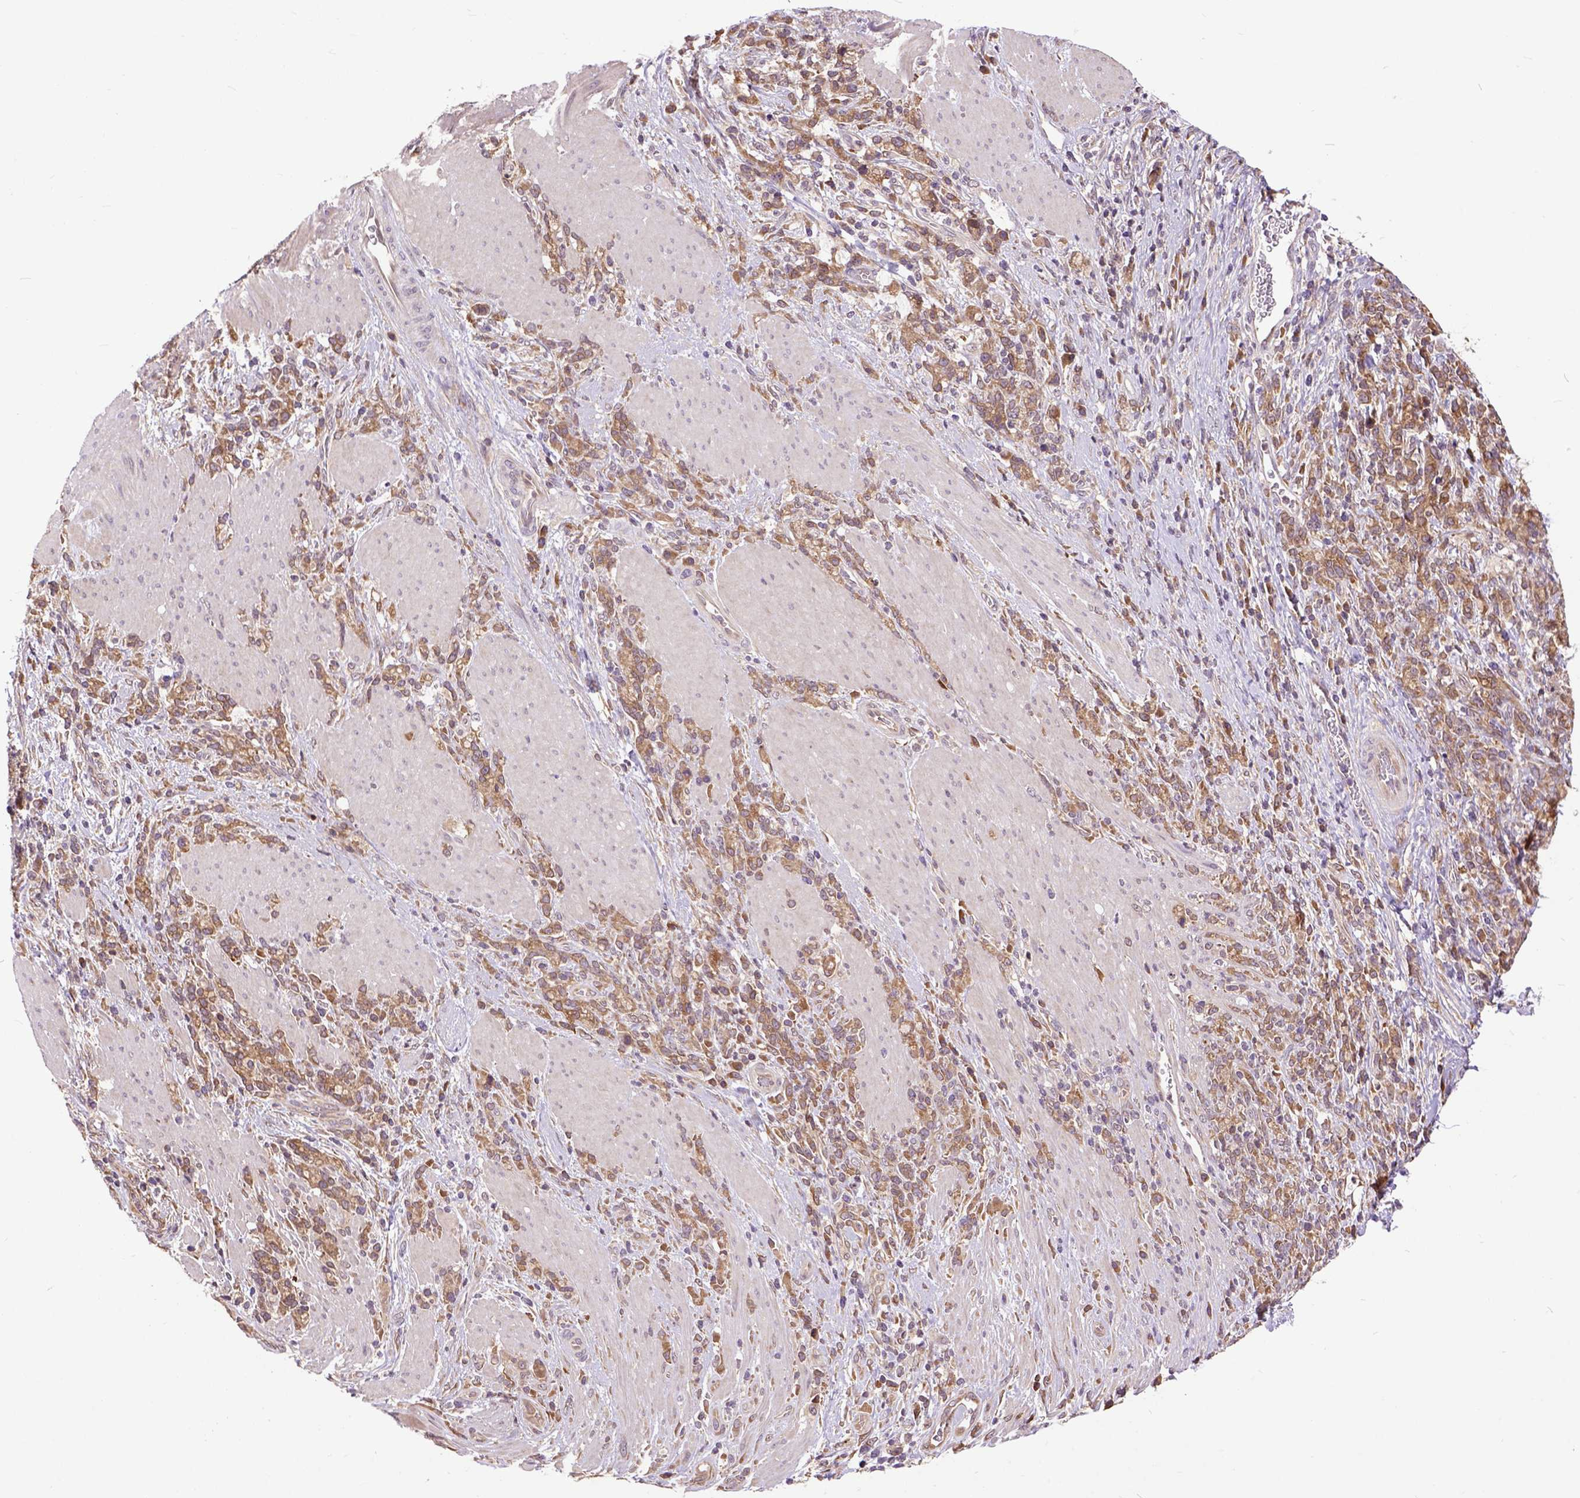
{"staining": {"intensity": "moderate", "quantity": ">75%", "location": "cytoplasmic/membranous"}, "tissue": "stomach cancer", "cell_type": "Tumor cells", "image_type": "cancer", "snomed": [{"axis": "morphology", "description": "Adenocarcinoma, NOS"}, {"axis": "topography", "description": "Stomach"}], "caption": "A brown stain highlights moderate cytoplasmic/membranous staining of a protein in human stomach cancer tumor cells. The staining was performed using DAB (3,3'-diaminobenzidine), with brown indicating positive protein expression. Nuclei are stained blue with hematoxylin.", "gene": "ARL1", "patient": {"sex": "female", "age": 57}}